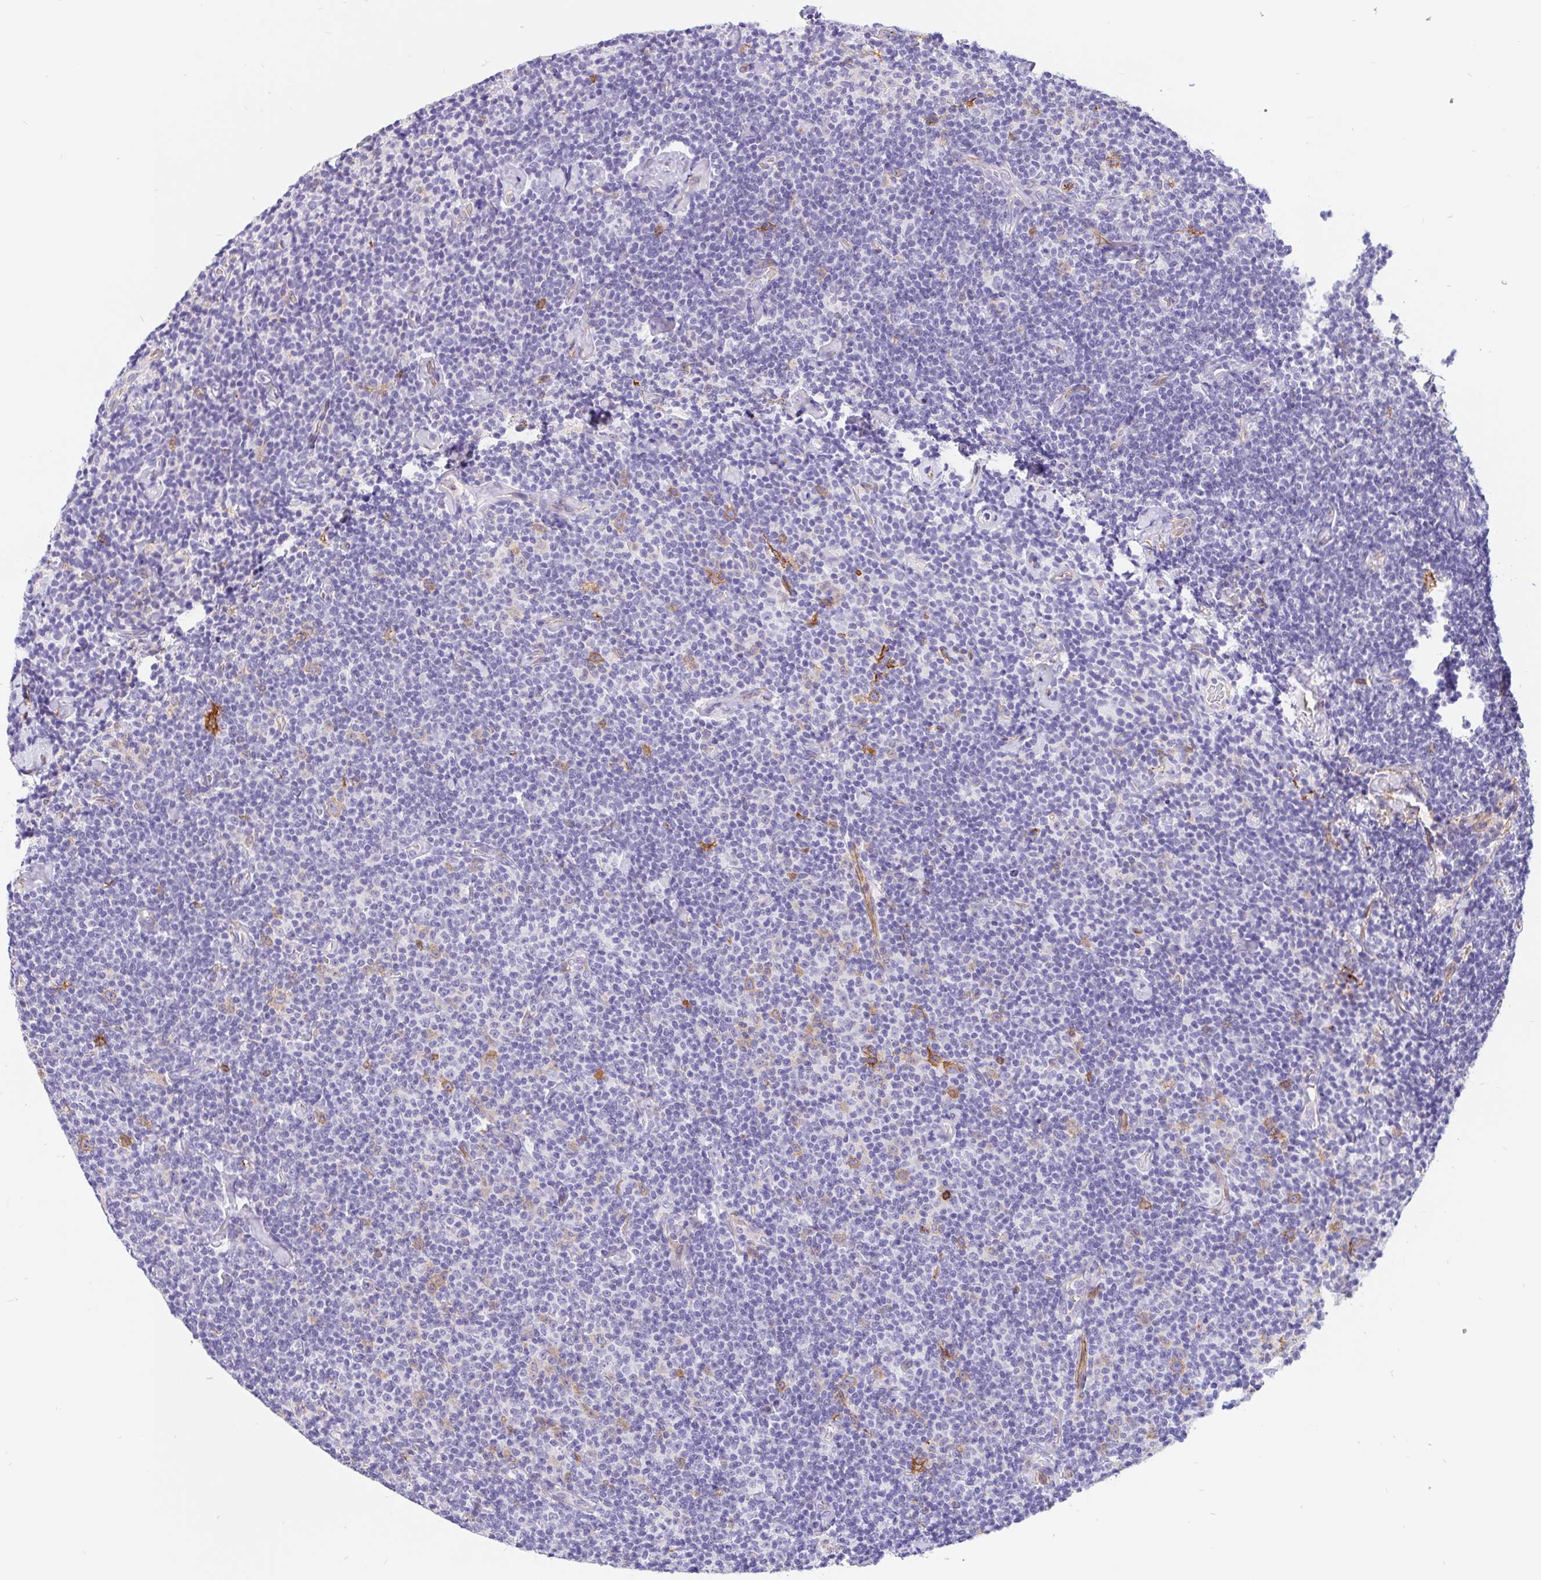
{"staining": {"intensity": "negative", "quantity": "none", "location": "none"}, "tissue": "lymphoma", "cell_type": "Tumor cells", "image_type": "cancer", "snomed": [{"axis": "morphology", "description": "Malignant lymphoma, non-Hodgkin's type, Low grade"}, {"axis": "topography", "description": "Lymph node"}], "caption": "There is no significant positivity in tumor cells of malignant lymphoma, non-Hodgkin's type (low-grade).", "gene": "LIMCH1", "patient": {"sex": "male", "age": 81}}